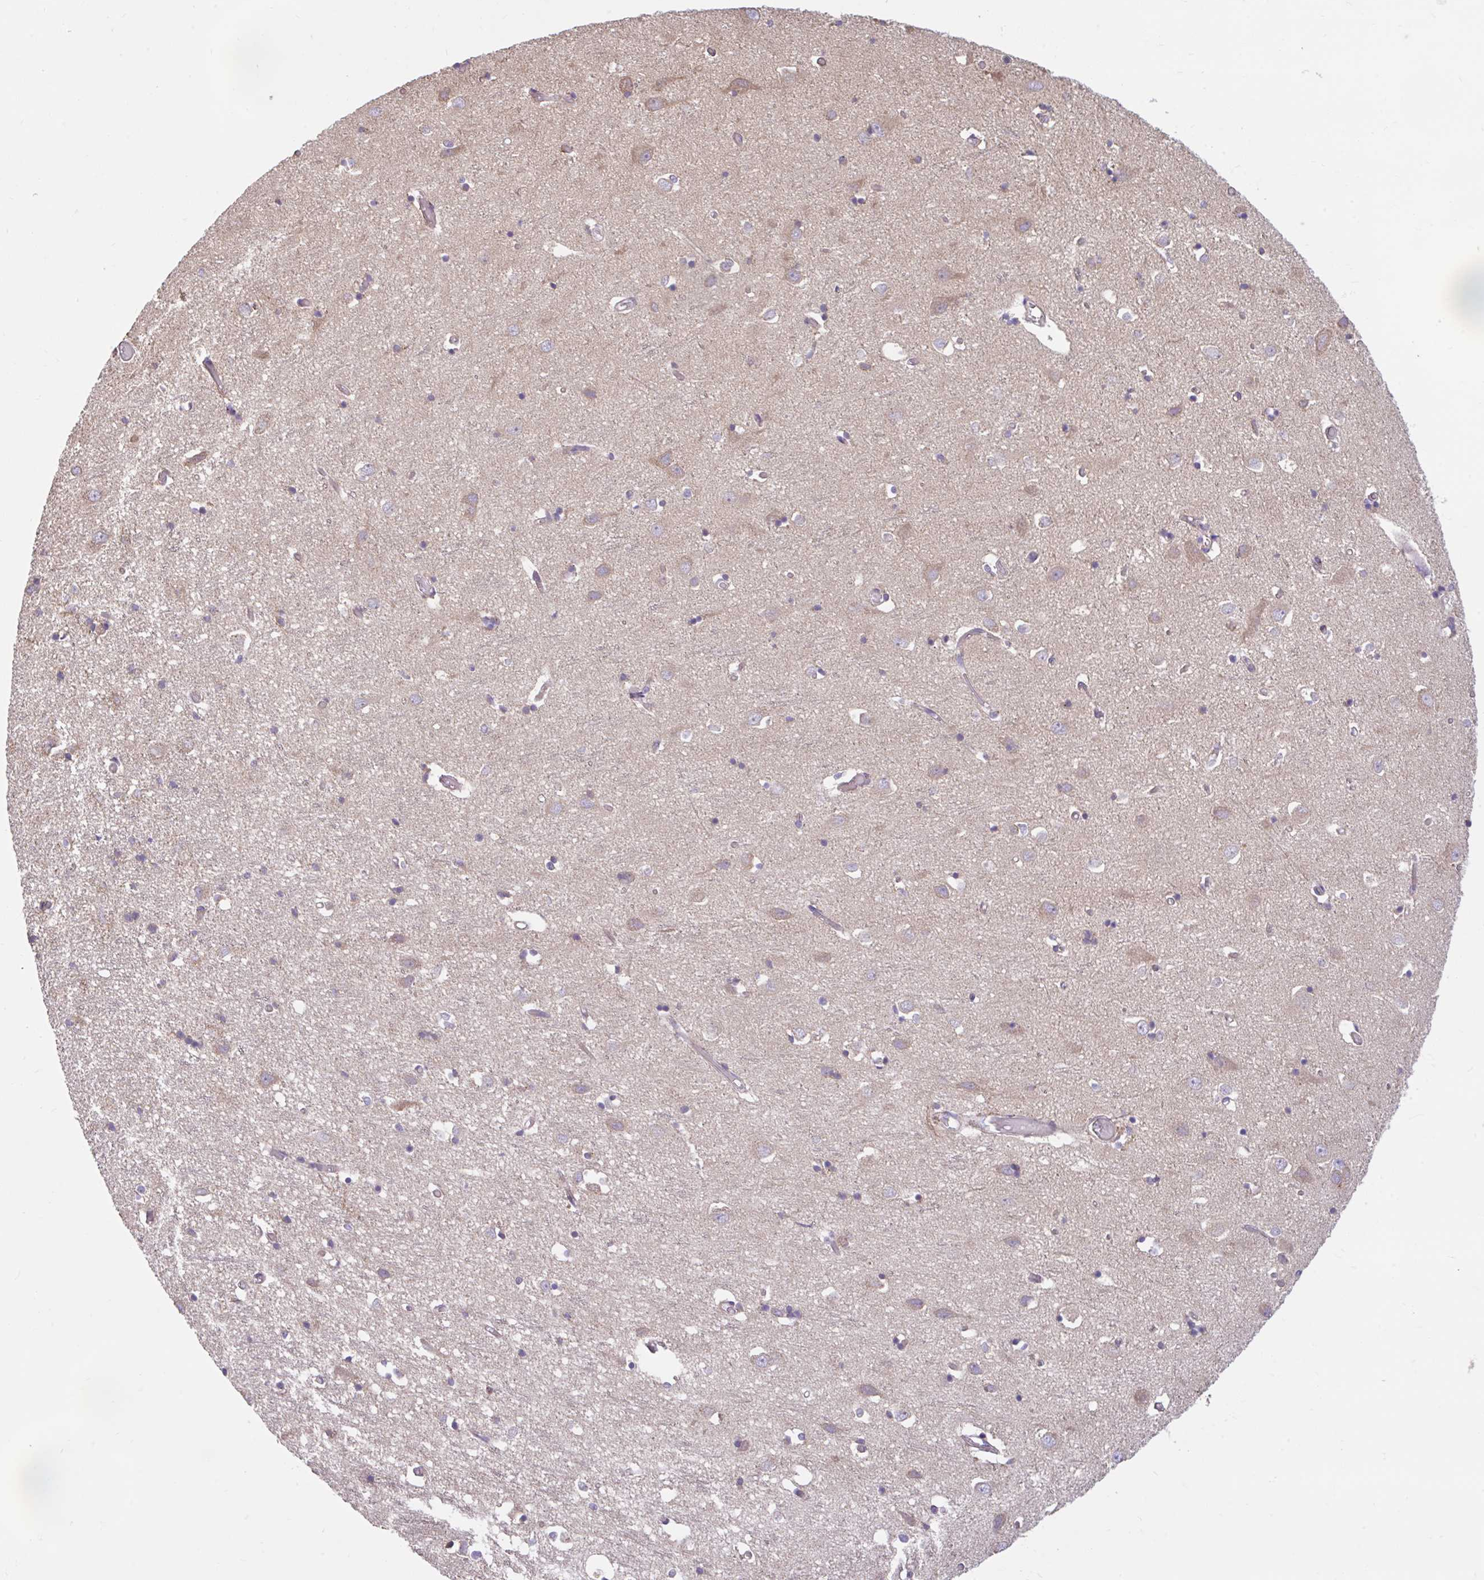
{"staining": {"intensity": "weak", "quantity": "25%-75%", "location": "cytoplasmic/membranous"}, "tissue": "cerebral cortex", "cell_type": "Endothelial cells", "image_type": "normal", "snomed": [{"axis": "morphology", "description": "Normal tissue, NOS"}, {"axis": "topography", "description": "Cerebral cortex"}], "caption": "An immunohistochemistry histopathology image of benign tissue is shown. Protein staining in brown shows weak cytoplasmic/membranous positivity in cerebral cortex within endothelial cells.", "gene": "RALBP1", "patient": {"sex": "male", "age": 70}}